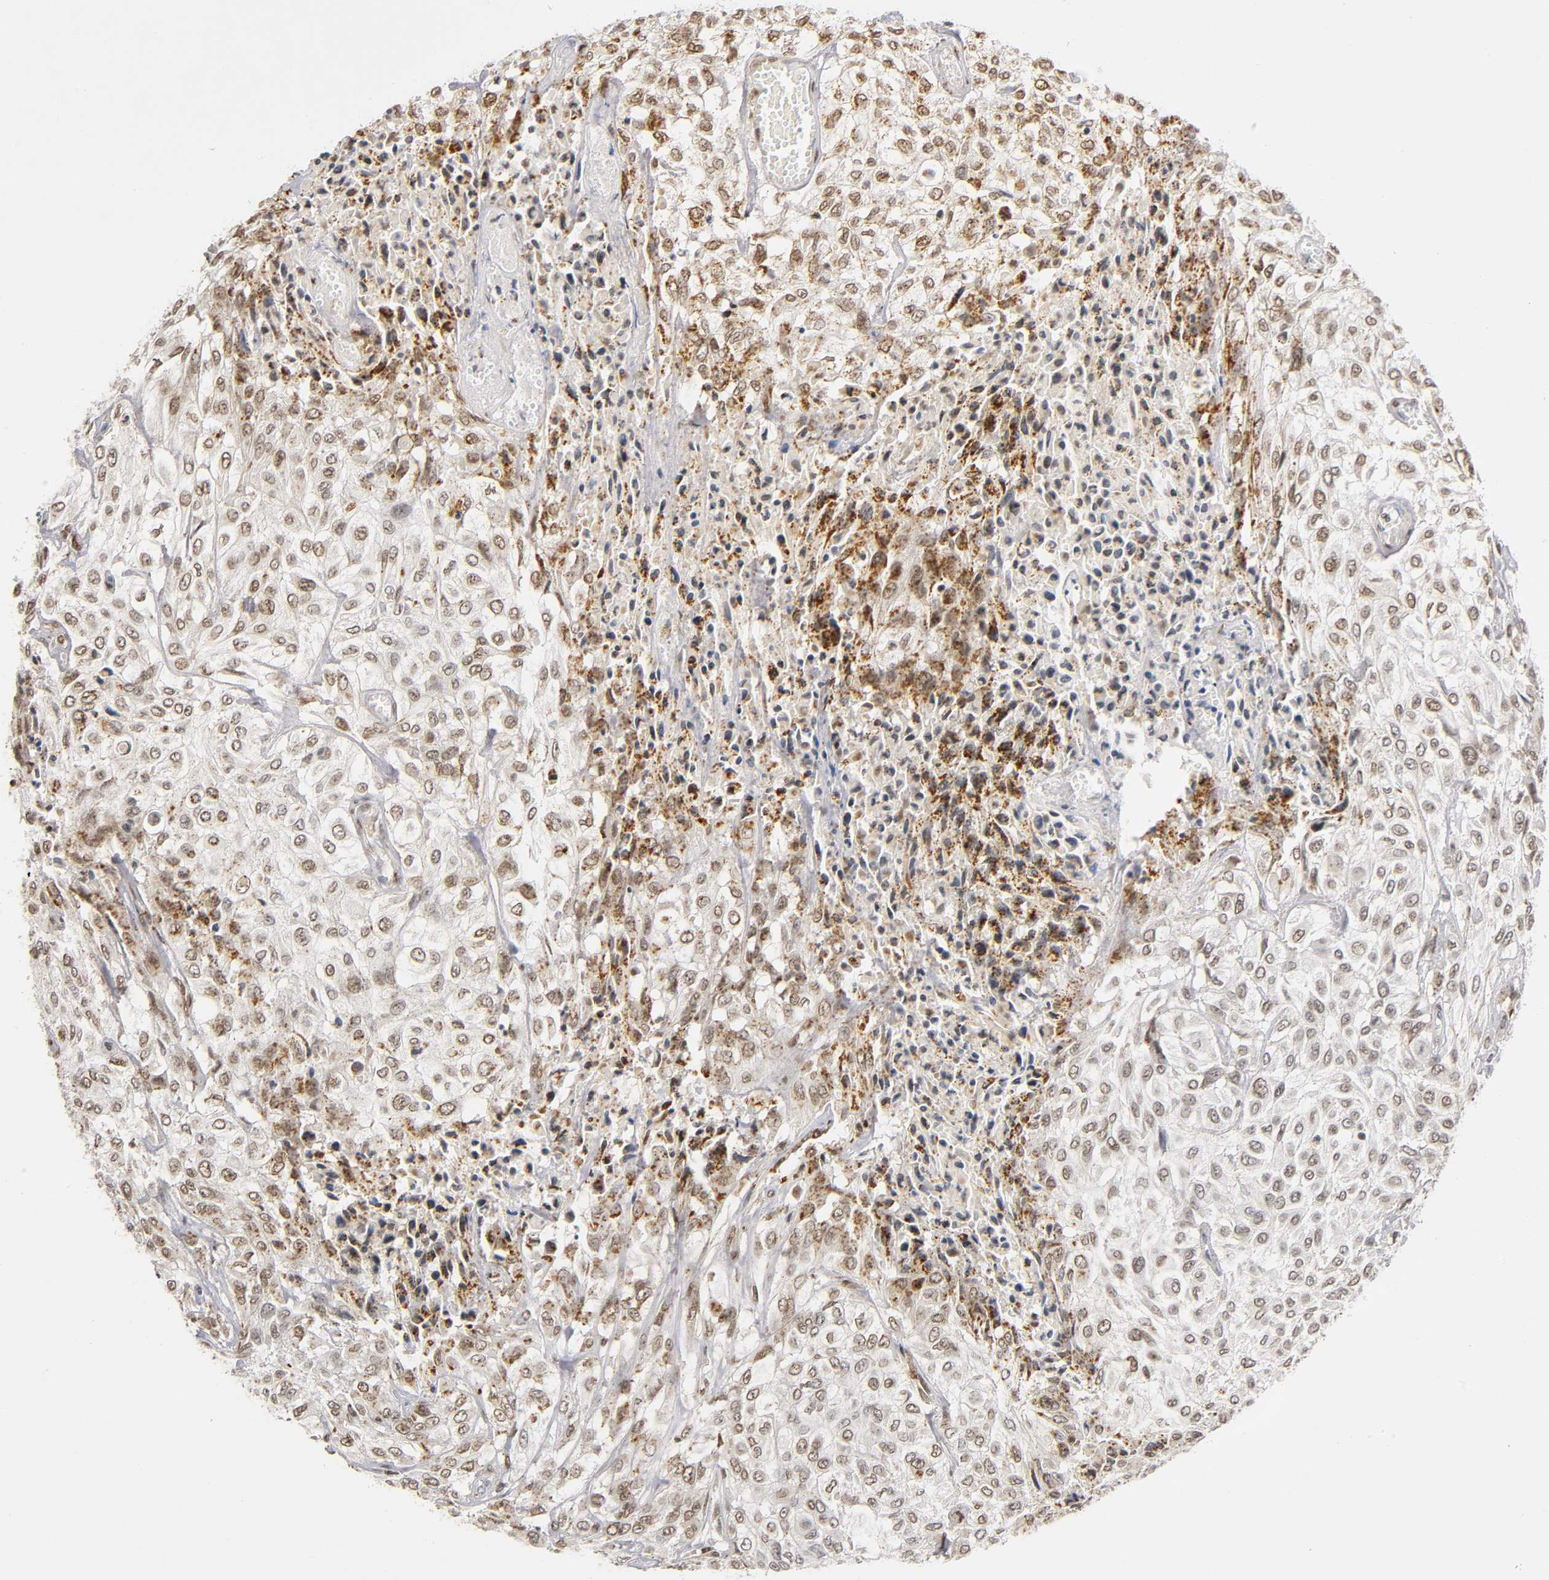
{"staining": {"intensity": "moderate", "quantity": ">75%", "location": "nuclear"}, "tissue": "urothelial cancer", "cell_type": "Tumor cells", "image_type": "cancer", "snomed": [{"axis": "morphology", "description": "Urothelial carcinoma, High grade"}, {"axis": "topography", "description": "Urinary bladder"}], "caption": "The immunohistochemical stain labels moderate nuclear expression in tumor cells of high-grade urothelial carcinoma tissue.", "gene": "RUNX1", "patient": {"sex": "male", "age": 57}}